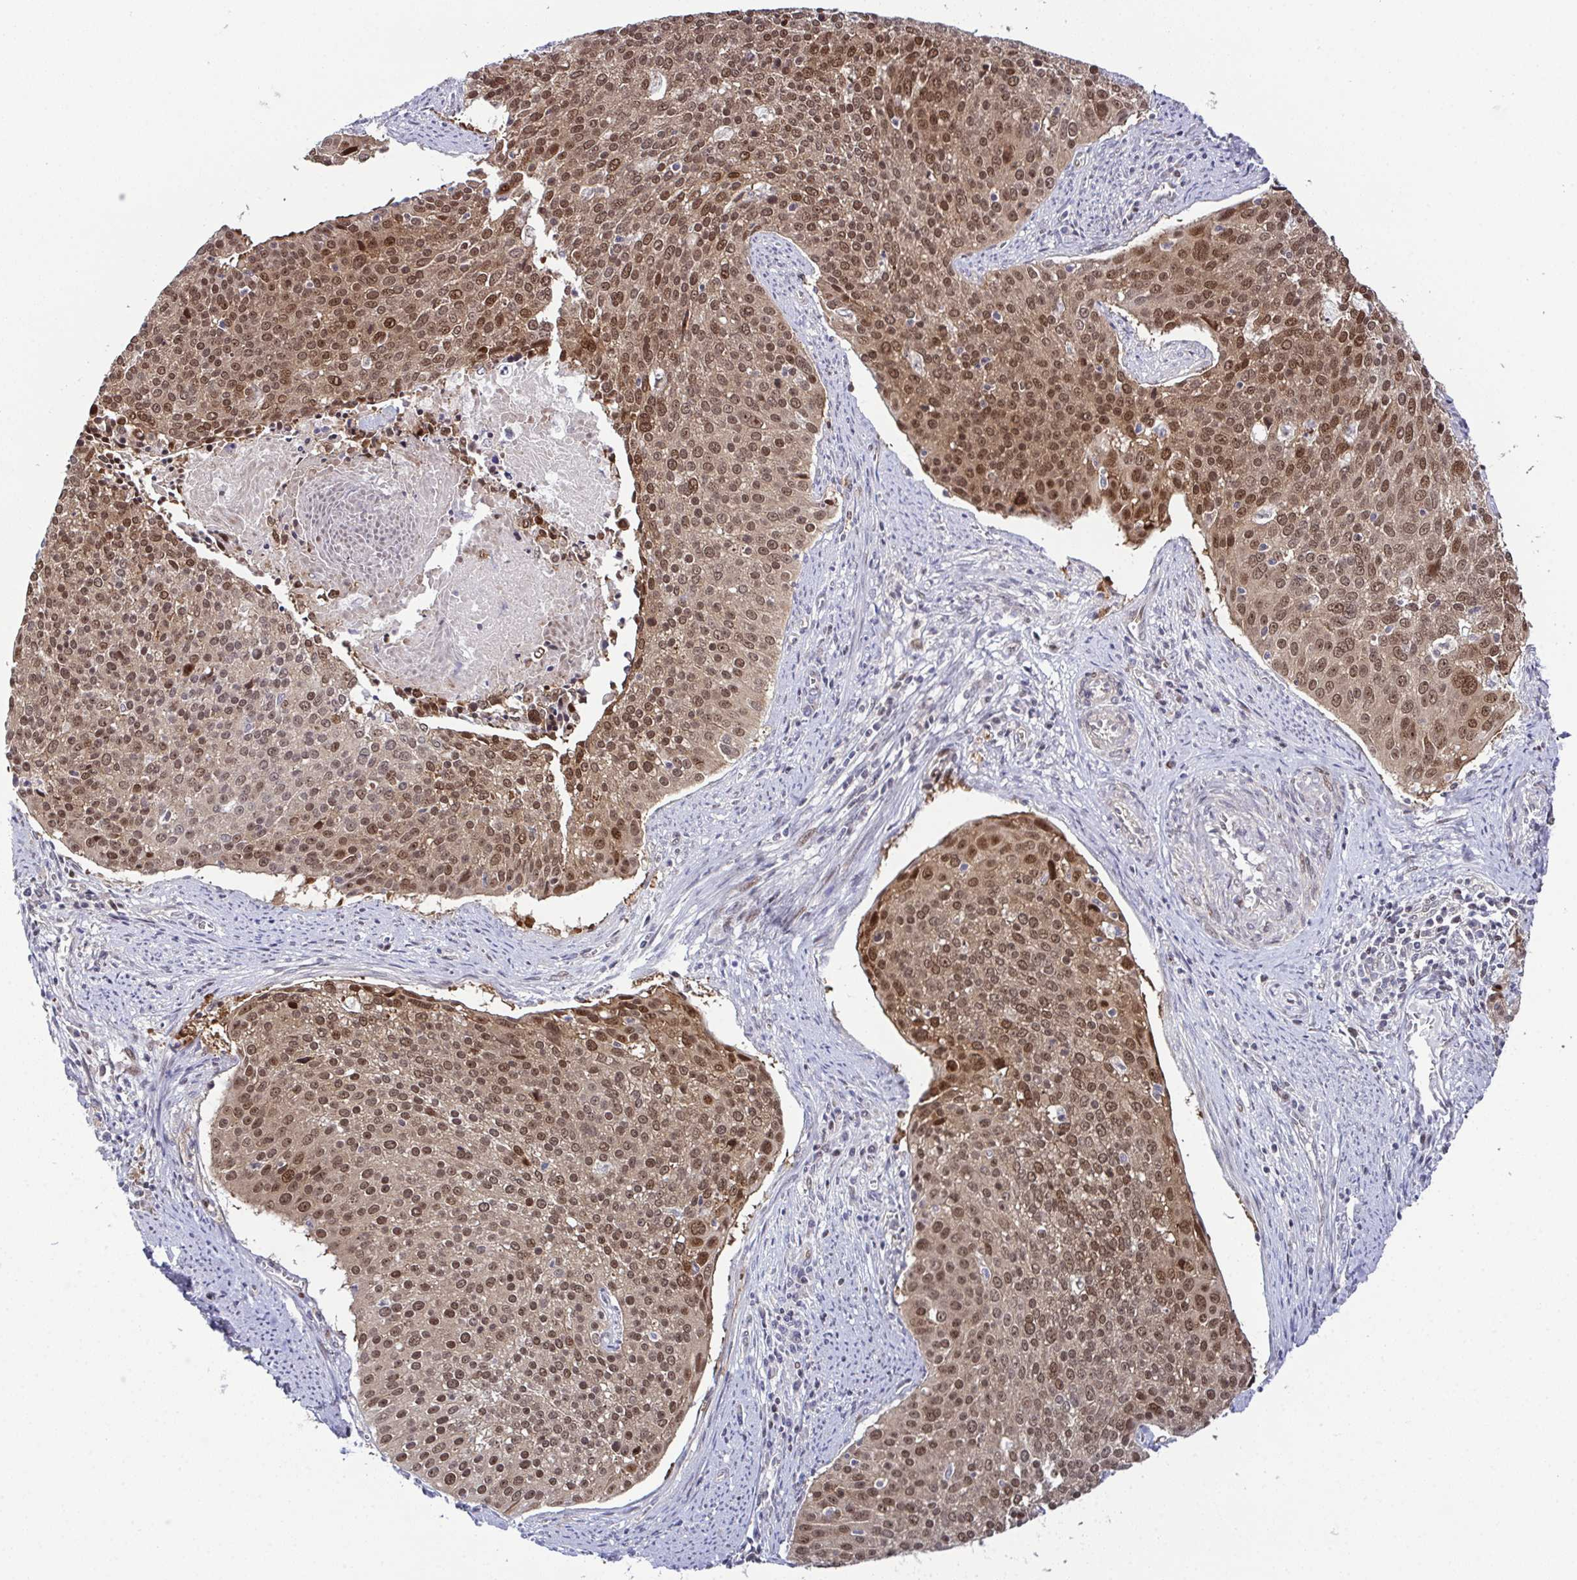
{"staining": {"intensity": "moderate", "quantity": ">75%", "location": "nuclear"}, "tissue": "cervical cancer", "cell_type": "Tumor cells", "image_type": "cancer", "snomed": [{"axis": "morphology", "description": "Squamous cell carcinoma, NOS"}, {"axis": "topography", "description": "Cervix"}], "caption": "There is medium levels of moderate nuclear positivity in tumor cells of cervical squamous cell carcinoma, as demonstrated by immunohistochemical staining (brown color).", "gene": "DNAJB1", "patient": {"sex": "female", "age": 39}}